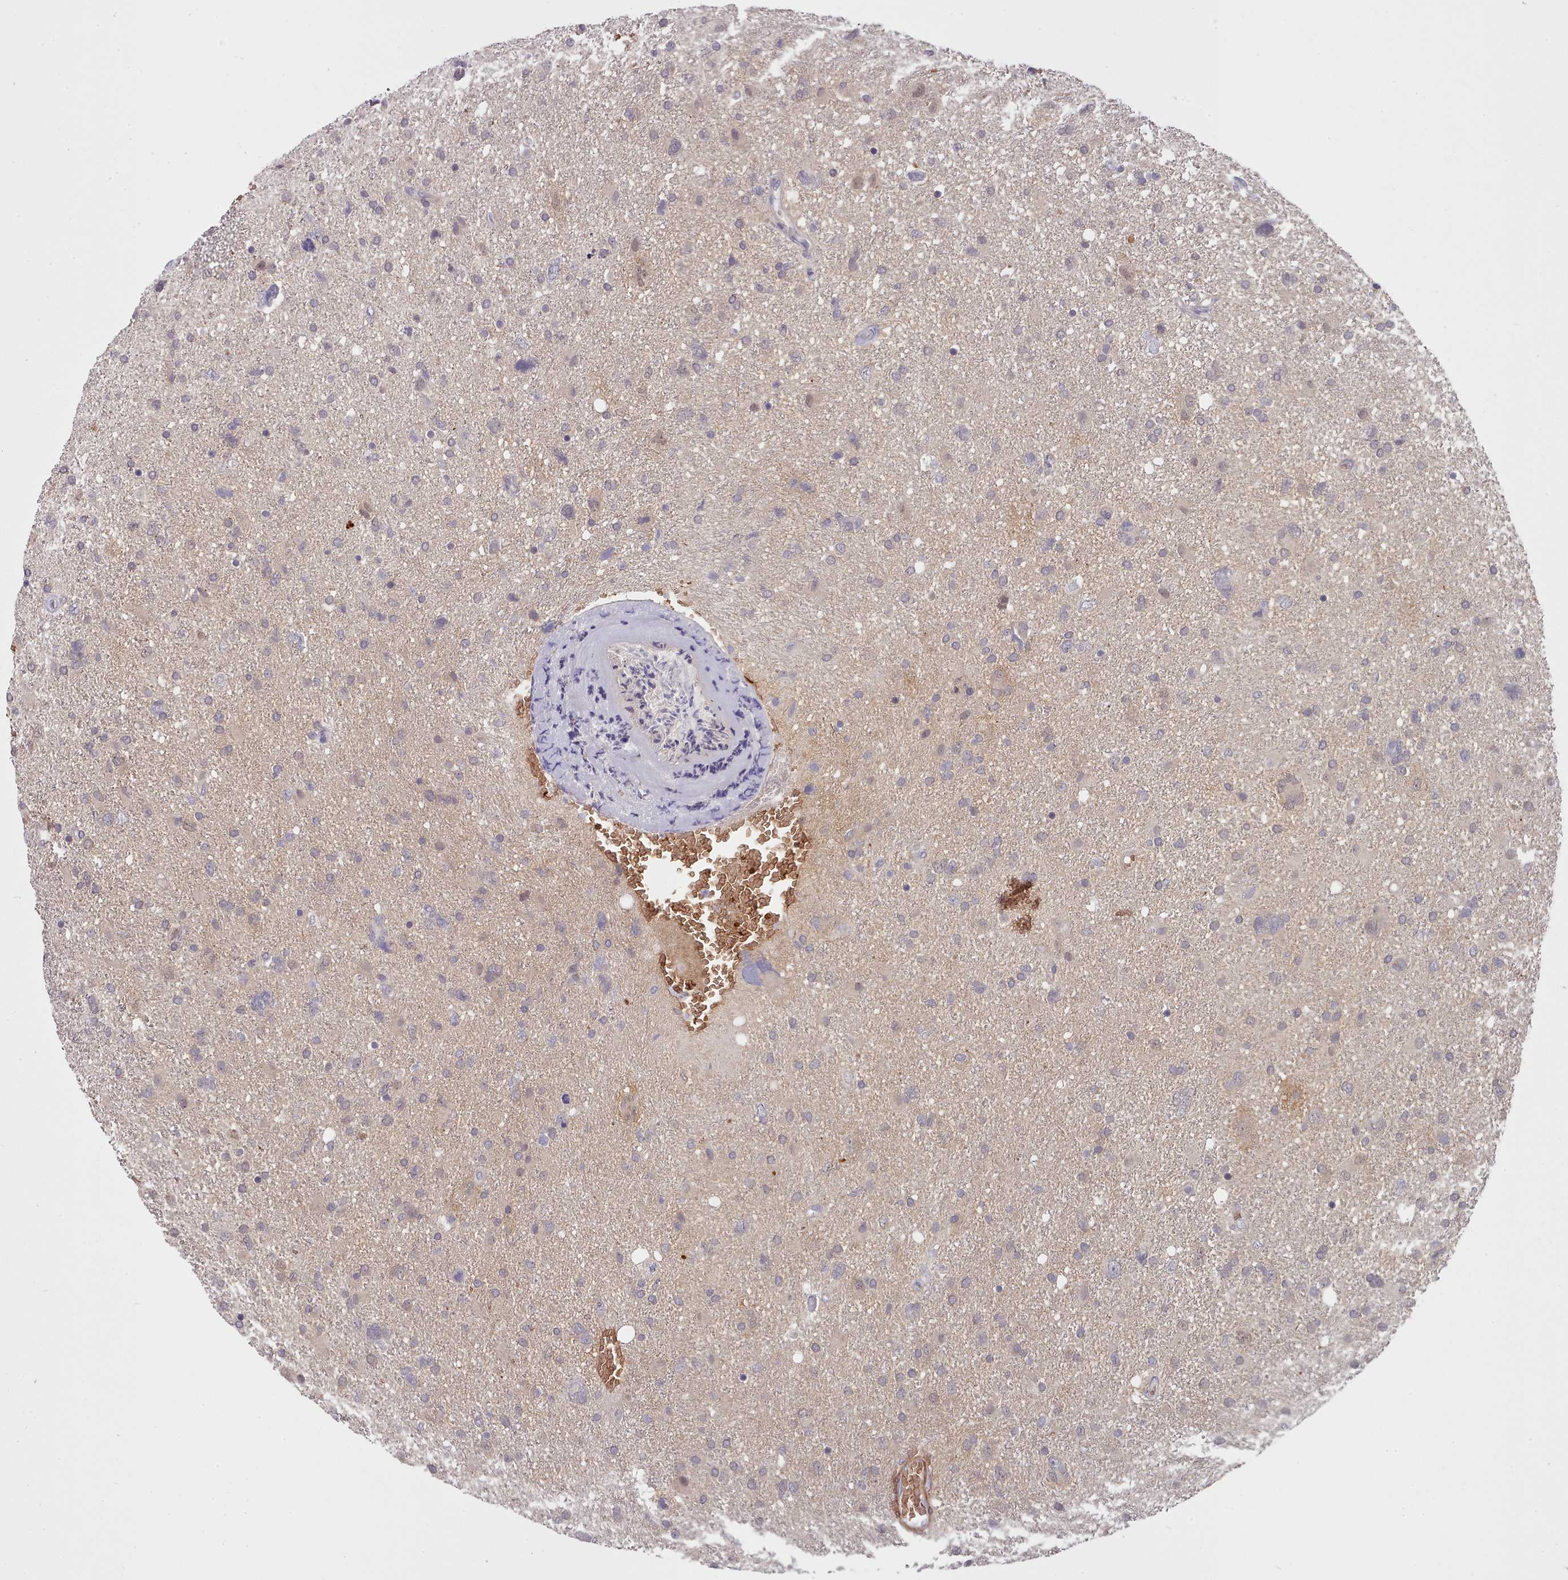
{"staining": {"intensity": "negative", "quantity": "none", "location": "none"}, "tissue": "glioma", "cell_type": "Tumor cells", "image_type": "cancer", "snomed": [{"axis": "morphology", "description": "Glioma, malignant, High grade"}, {"axis": "topography", "description": "Brain"}], "caption": "Tumor cells are negative for brown protein staining in glioma.", "gene": "CLNS1A", "patient": {"sex": "male", "age": 61}}